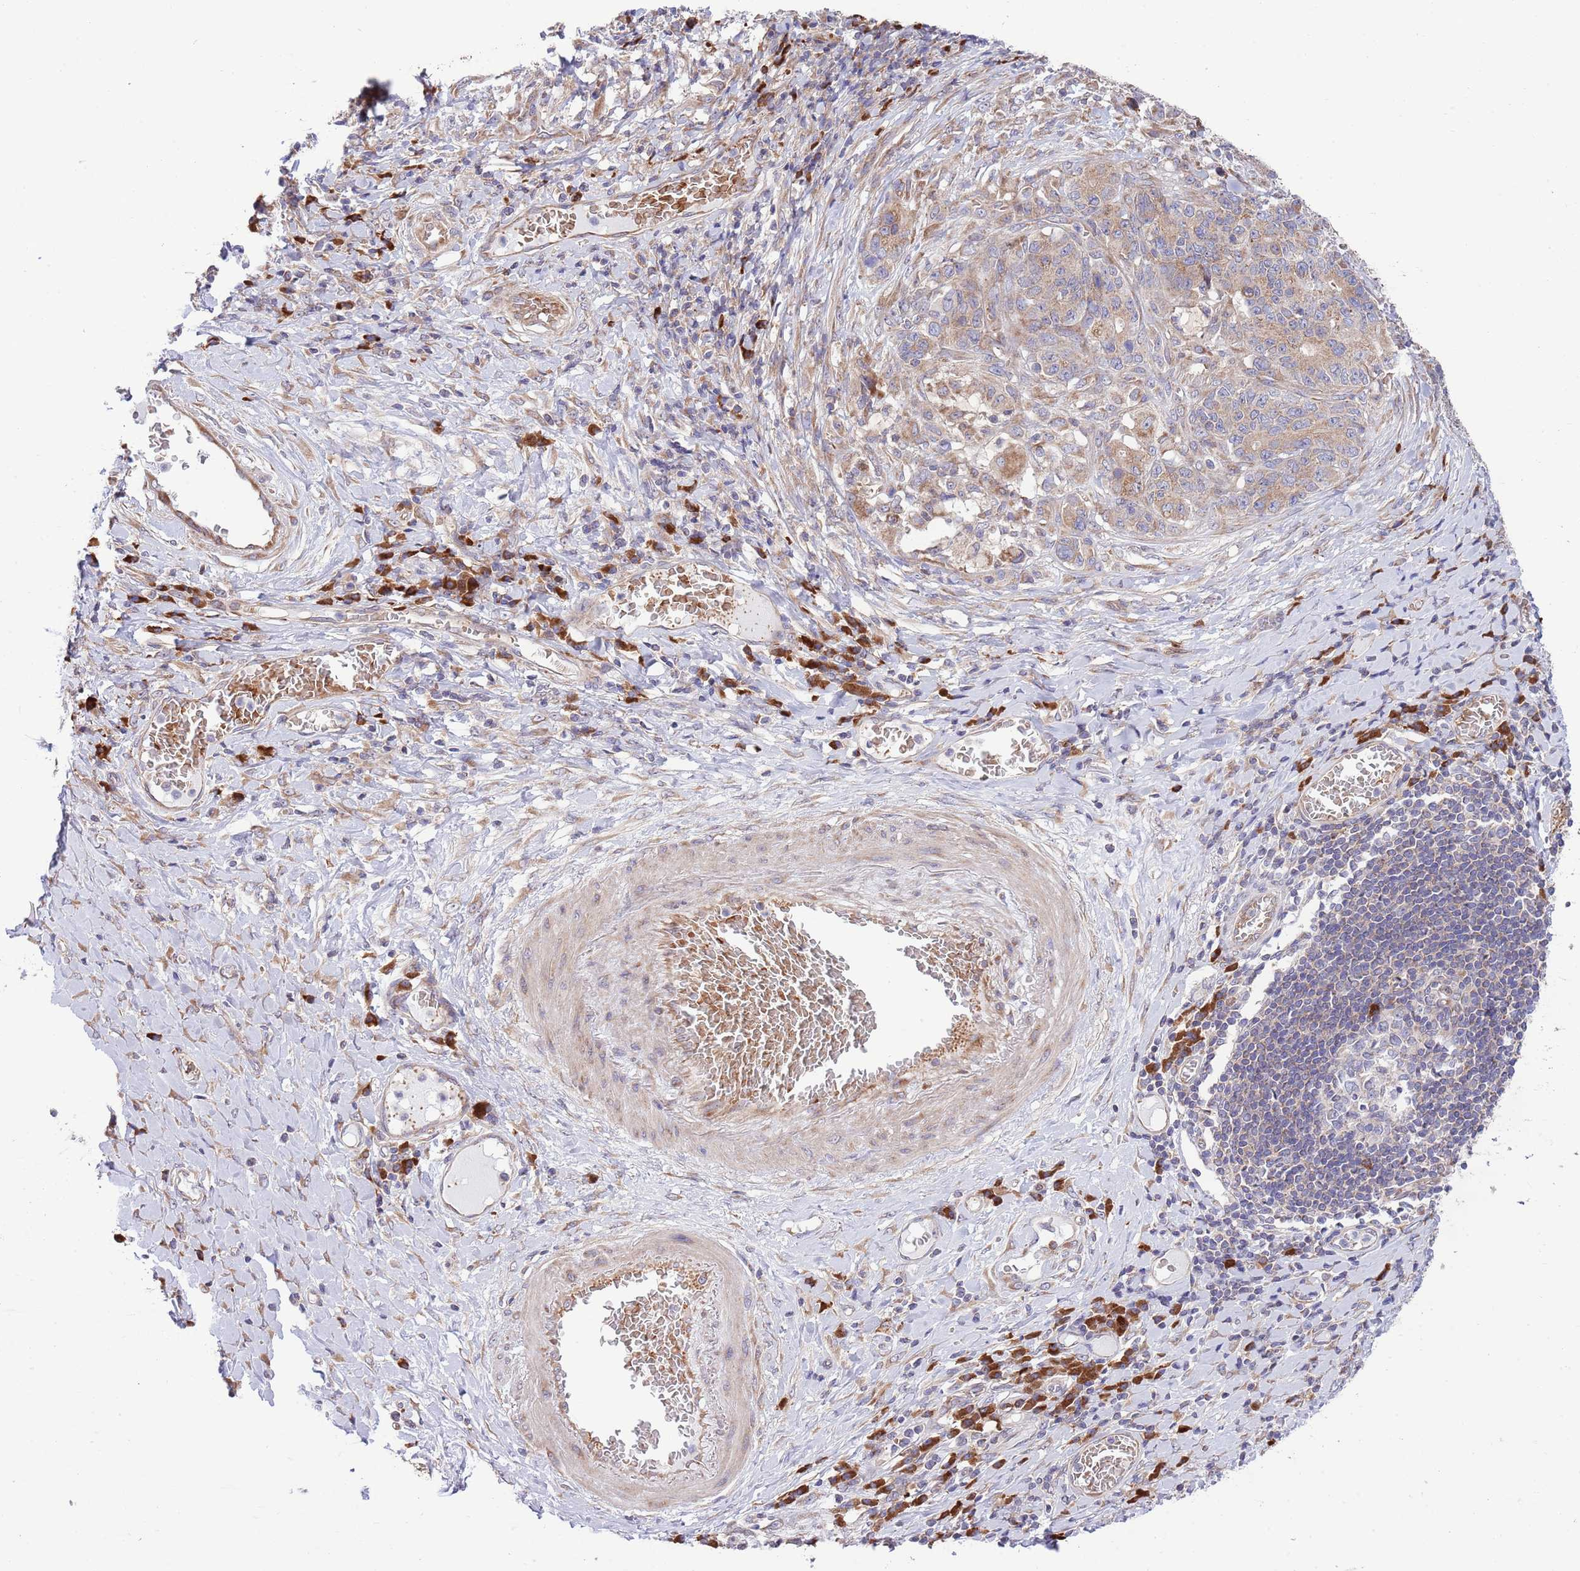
{"staining": {"intensity": "moderate", "quantity": ">75%", "location": "cytoplasmic/membranous"}, "tissue": "stomach cancer", "cell_type": "Tumor cells", "image_type": "cancer", "snomed": [{"axis": "morphology", "description": "Normal tissue, NOS"}, {"axis": "morphology", "description": "Adenocarcinoma, NOS"}, {"axis": "topography", "description": "Stomach"}], "caption": "A histopathology image of stomach cancer stained for a protein demonstrates moderate cytoplasmic/membranous brown staining in tumor cells.", "gene": "DAND5", "patient": {"sex": "female", "age": 64}}